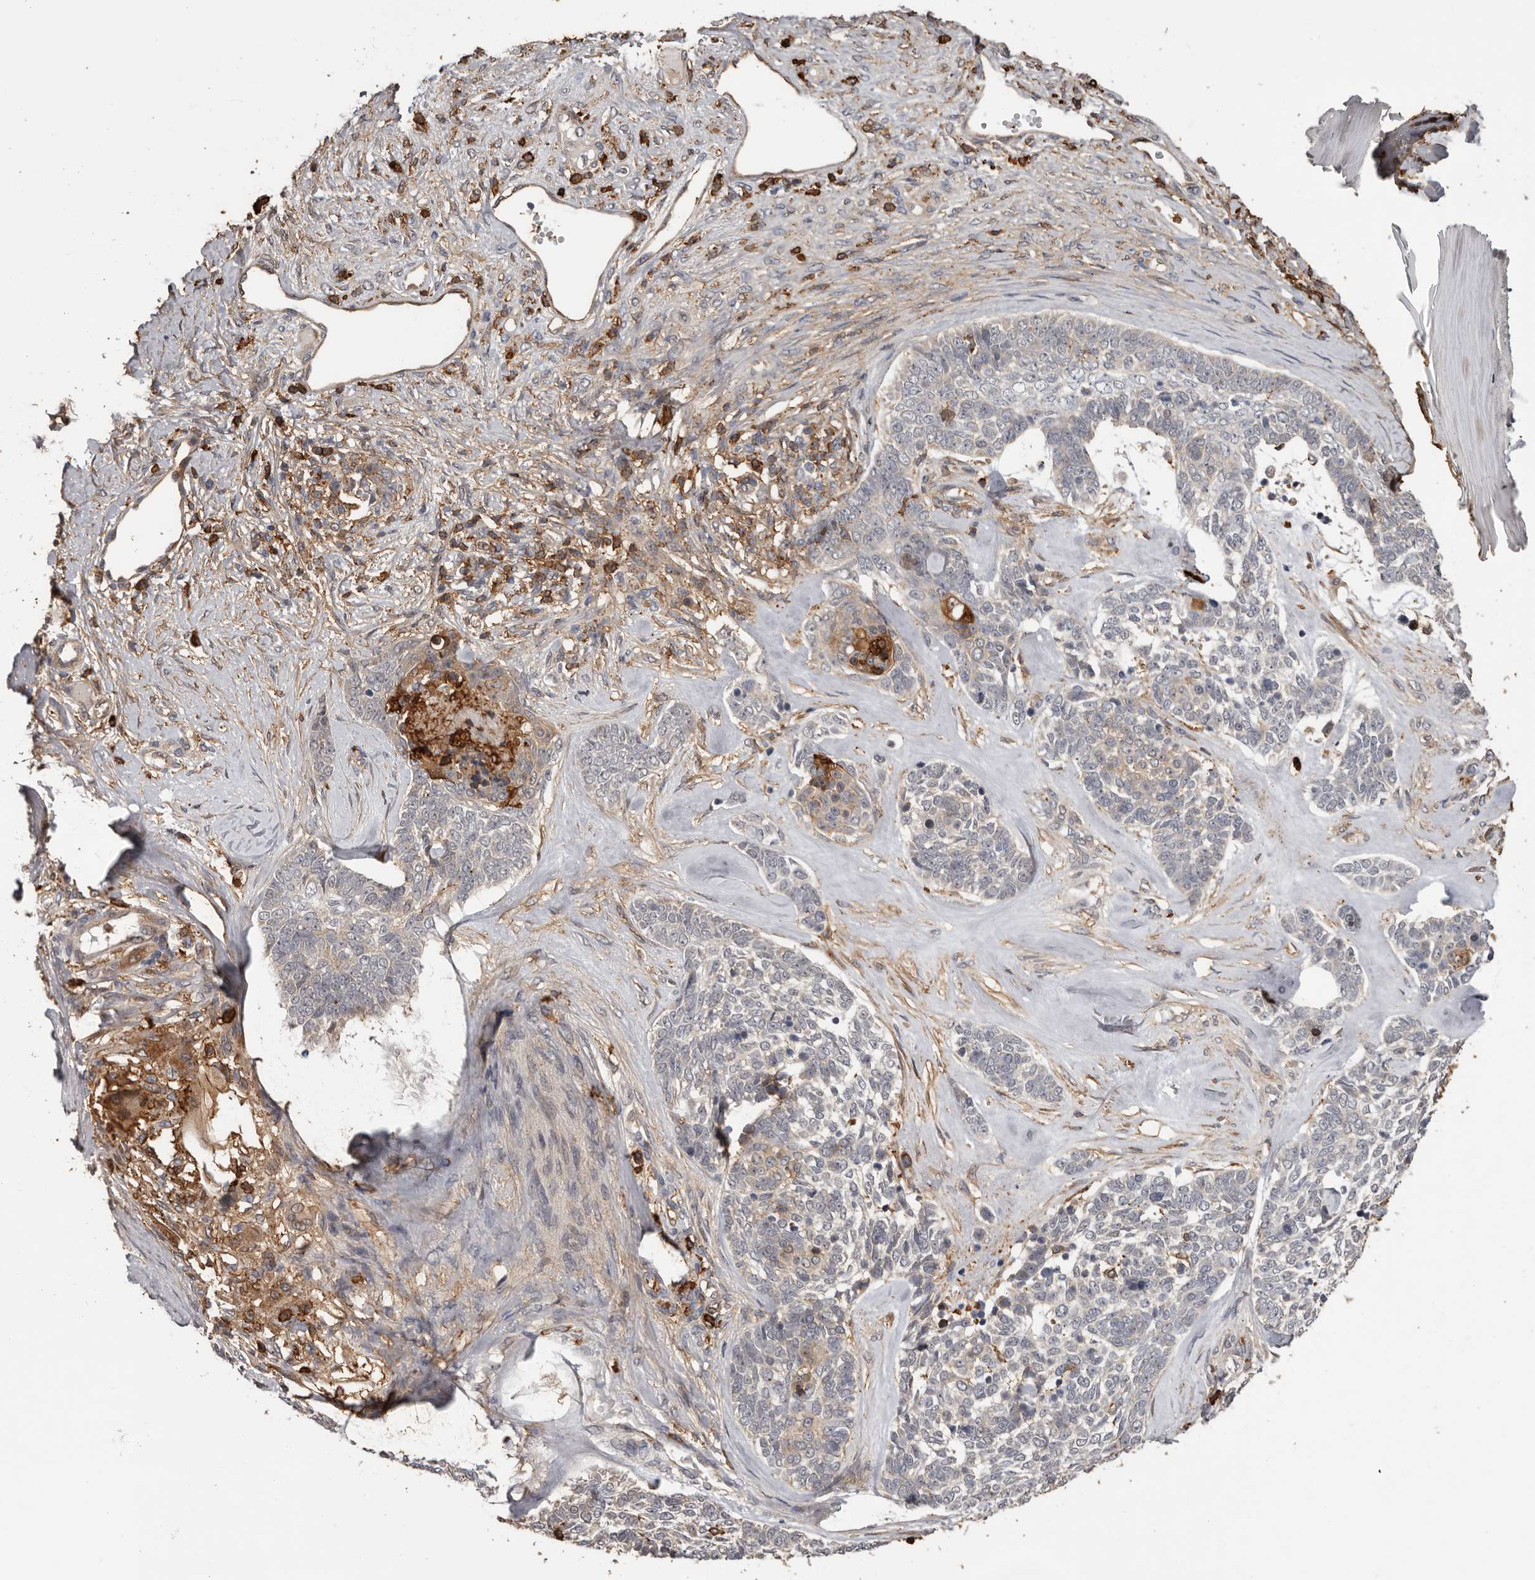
{"staining": {"intensity": "moderate", "quantity": "<25%", "location": "cytoplasmic/membranous"}, "tissue": "skin cancer", "cell_type": "Tumor cells", "image_type": "cancer", "snomed": [{"axis": "morphology", "description": "Basal cell carcinoma"}, {"axis": "topography", "description": "Skin"}], "caption": "Immunohistochemical staining of basal cell carcinoma (skin) displays low levels of moderate cytoplasmic/membranous staining in approximately <25% of tumor cells.", "gene": "PRR12", "patient": {"sex": "female", "age": 81}}